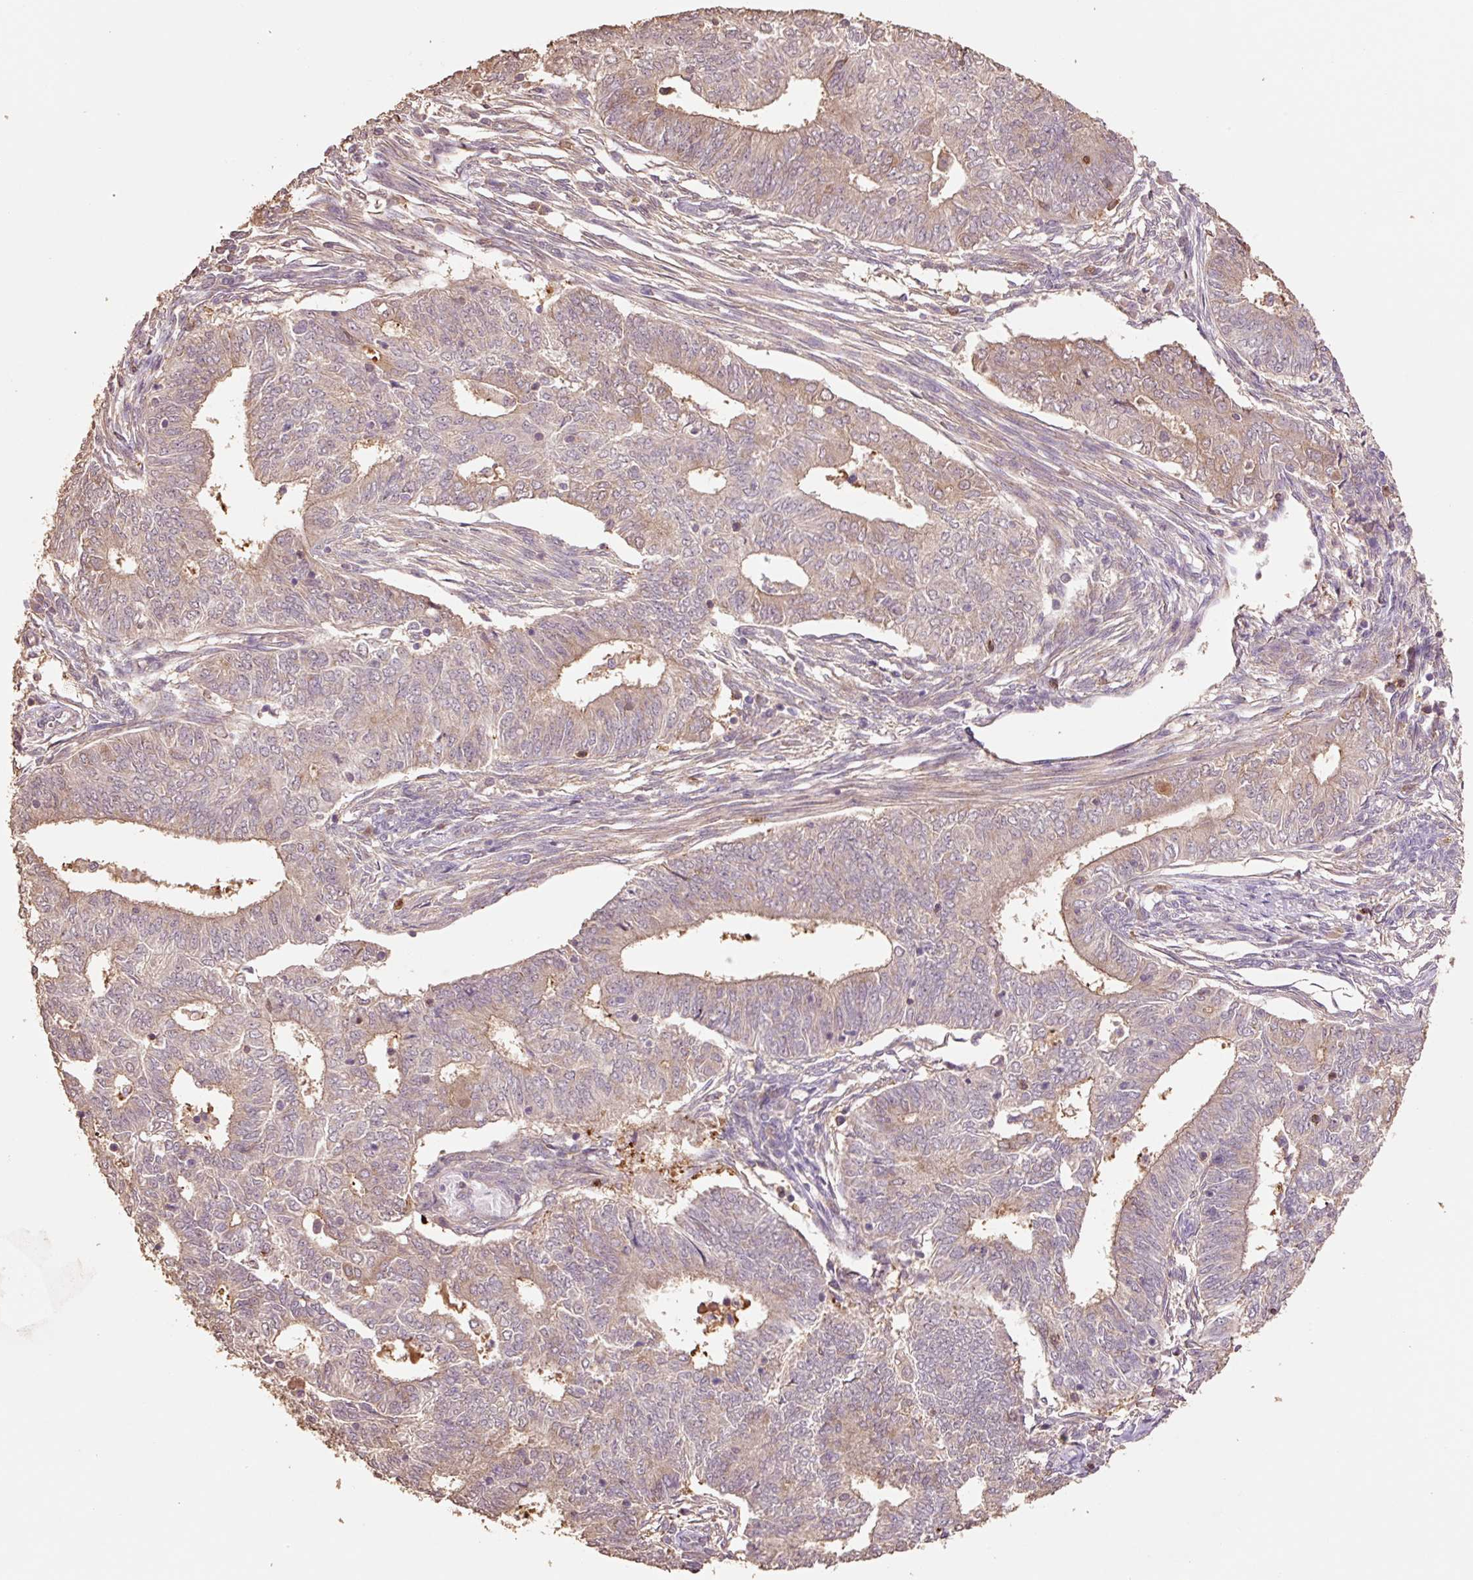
{"staining": {"intensity": "weak", "quantity": ">75%", "location": "cytoplasmic/membranous,nuclear"}, "tissue": "endometrial cancer", "cell_type": "Tumor cells", "image_type": "cancer", "snomed": [{"axis": "morphology", "description": "Adenocarcinoma, NOS"}, {"axis": "topography", "description": "Endometrium"}], "caption": "Adenocarcinoma (endometrial) tissue displays weak cytoplasmic/membranous and nuclear staining in approximately >75% of tumor cells", "gene": "HERC2", "patient": {"sex": "female", "age": 62}}